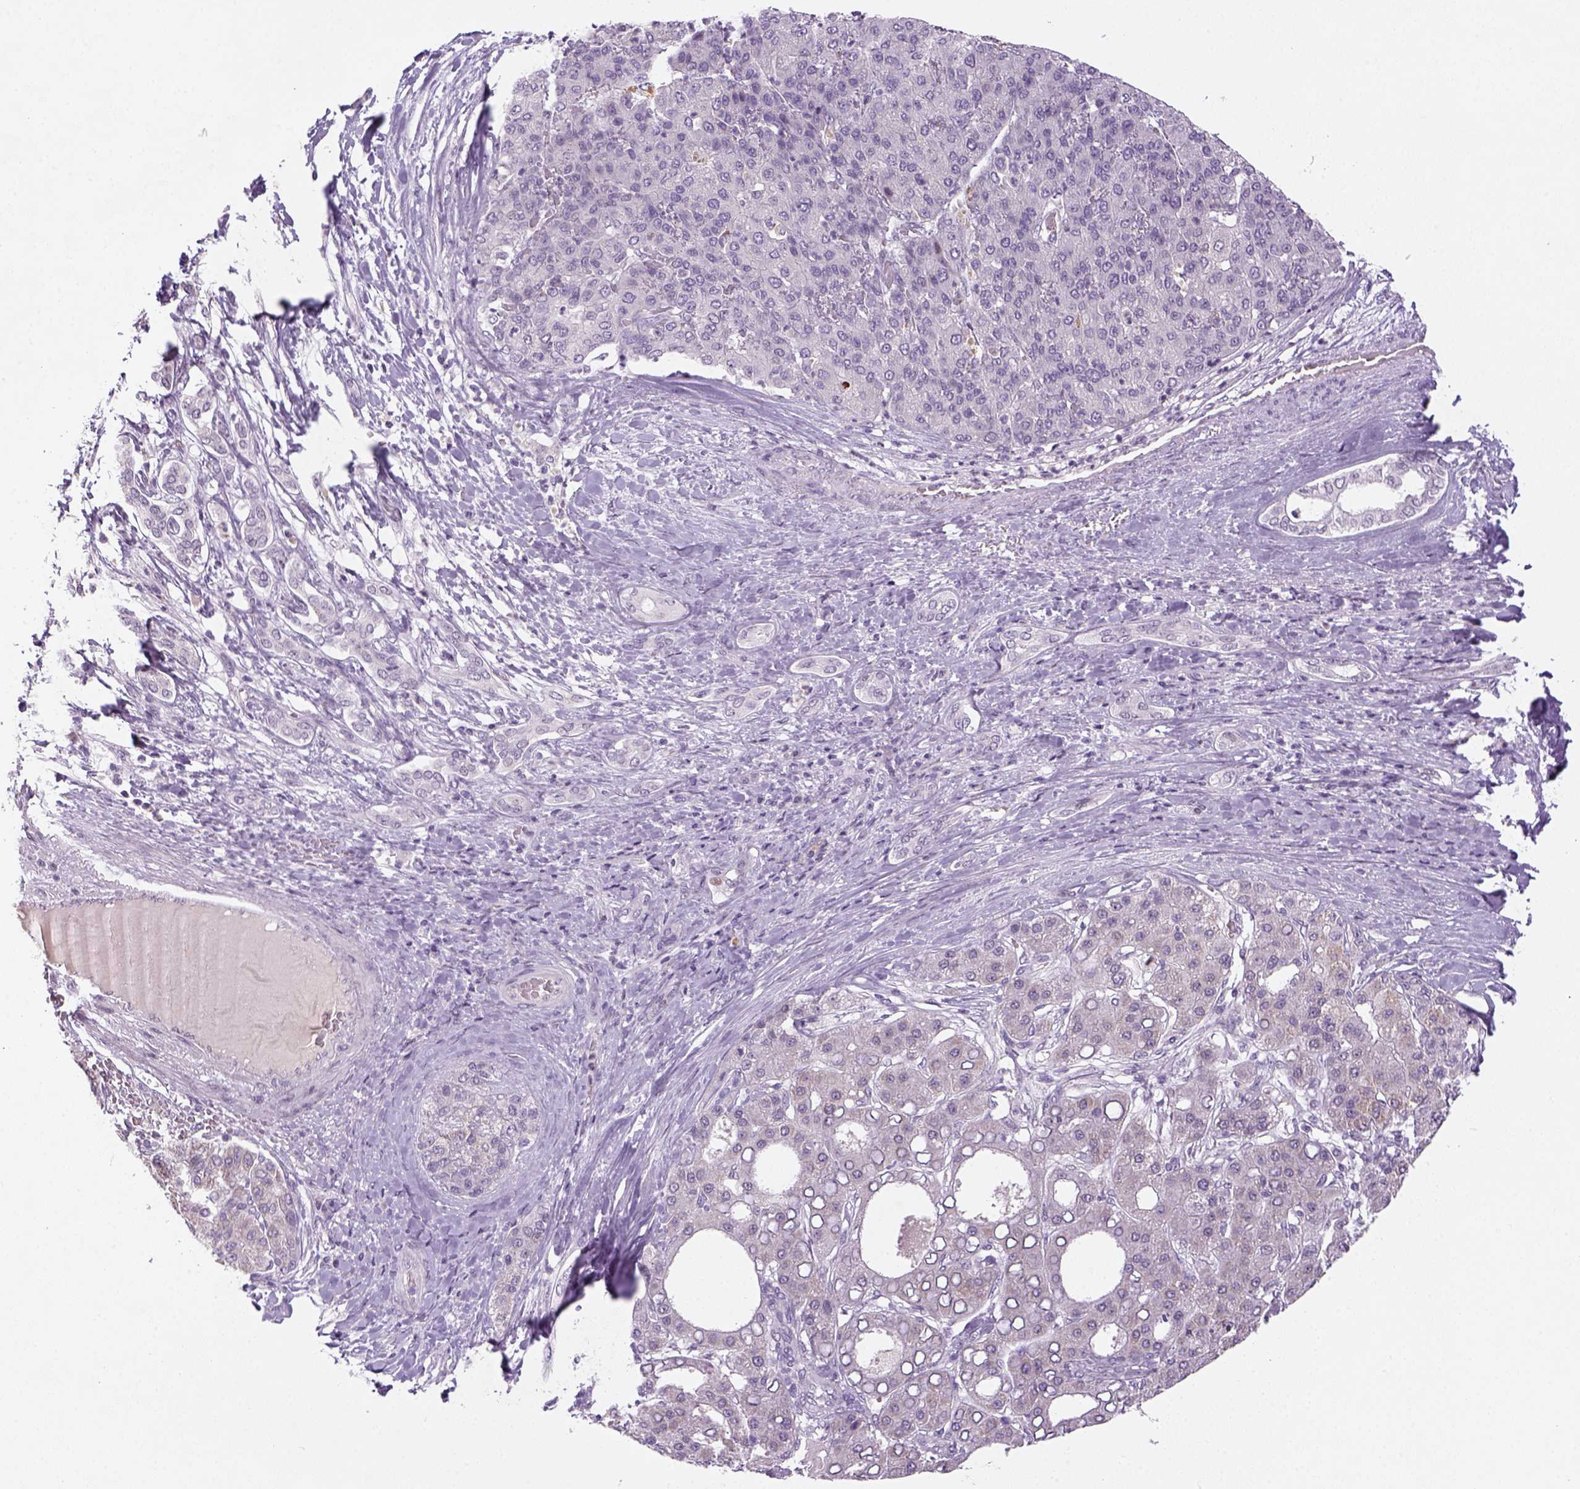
{"staining": {"intensity": "negative", "quantity": "none", "location": "none"}, "tissue": "liver cancer", "cell_type": "Tumor cells", "image_type": "cancer", "snomed": [{"axis": "morphology", "description": "Carcinoma, Hepatocellular, NOS"}, {"axis": "topography", "description": "Liver"}], "caption": "Photomicrograph shows no significant protein staining in tumor cells of hepatocellular carcinoma (liver). The staining is performed using DAB (3,3'-diaminobenzidine) brown chromogen with nuclei counter-stained in using hematoxylin.", "gene": "MAGEB3", "patient": {"sex": "male", "age": 65}}